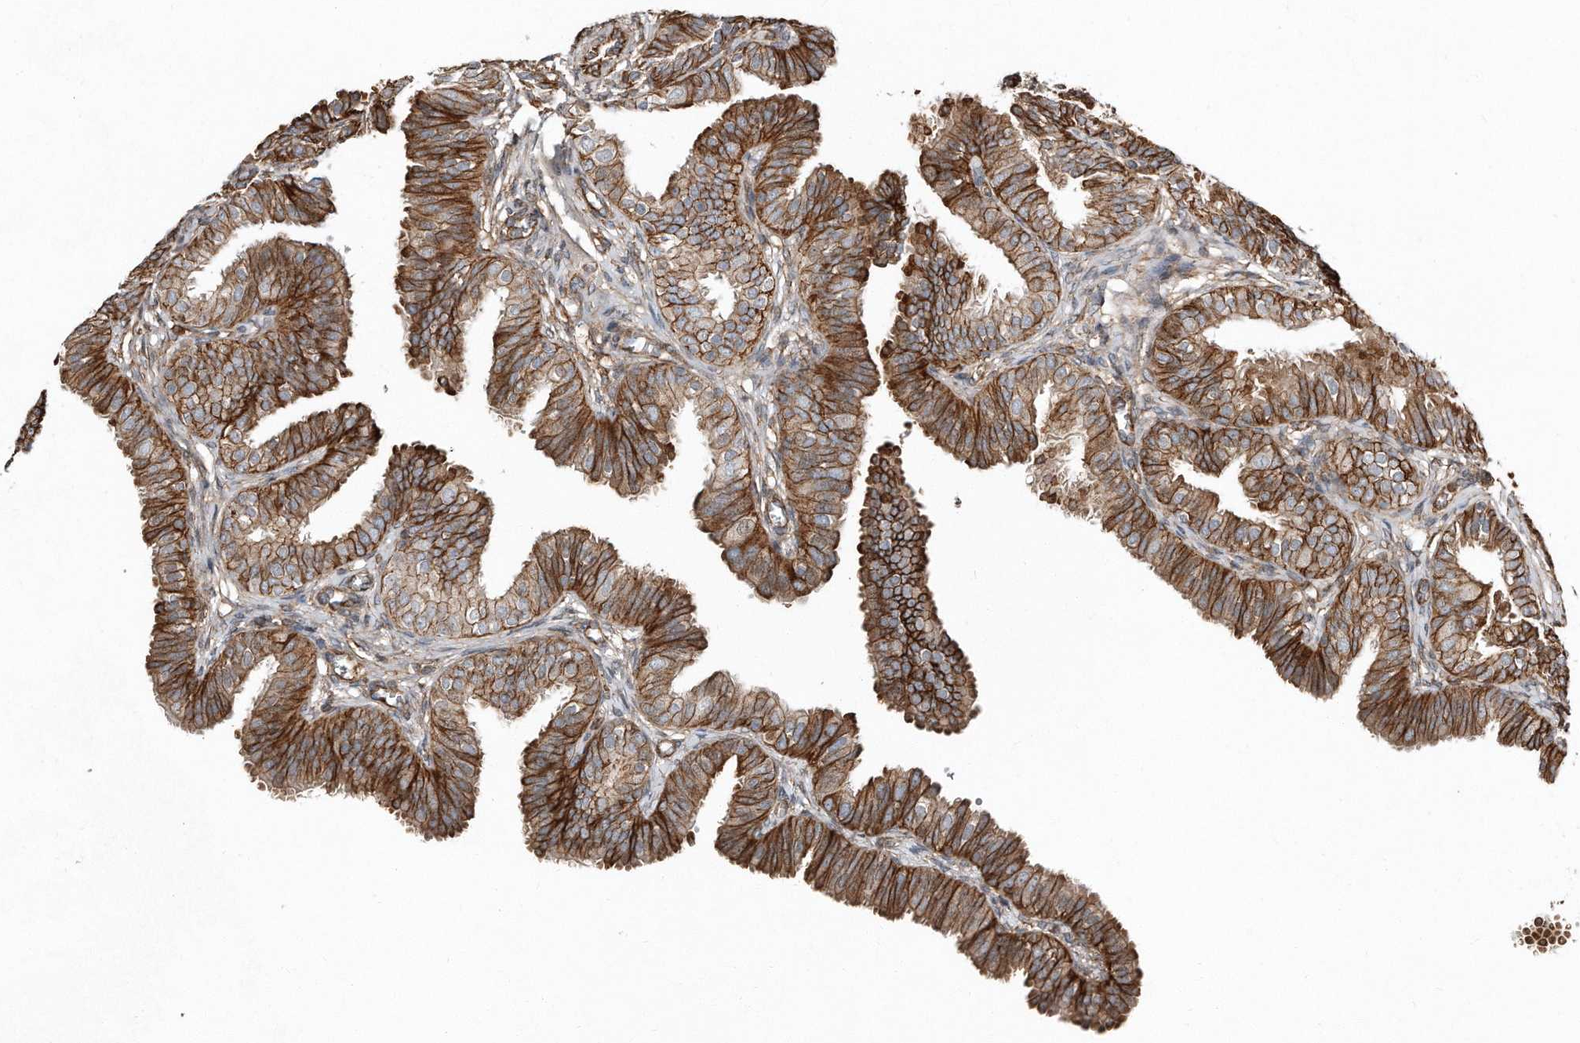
{"staining": {"intensity": "strong", "quantity": ">75%", "location": "cytoplasmic/membranous"}, "tissue": "fallopian tube", "cell_type": "Glandular cells", "image_type": "normal", "snomed": [{"axis": "morphology", "description": "Normal tissue, NOS"}, {"axis": "topography", "description": "Fallopian tube"}], "caption": "Immunohistochemical staining of benign human fallopian tube displays high levels of strong cytoplasmic/membranous expression in approximately >75% of glandular cells.", "gene": "SNAP47", "patient": {"sex": "female", "age": 35}}